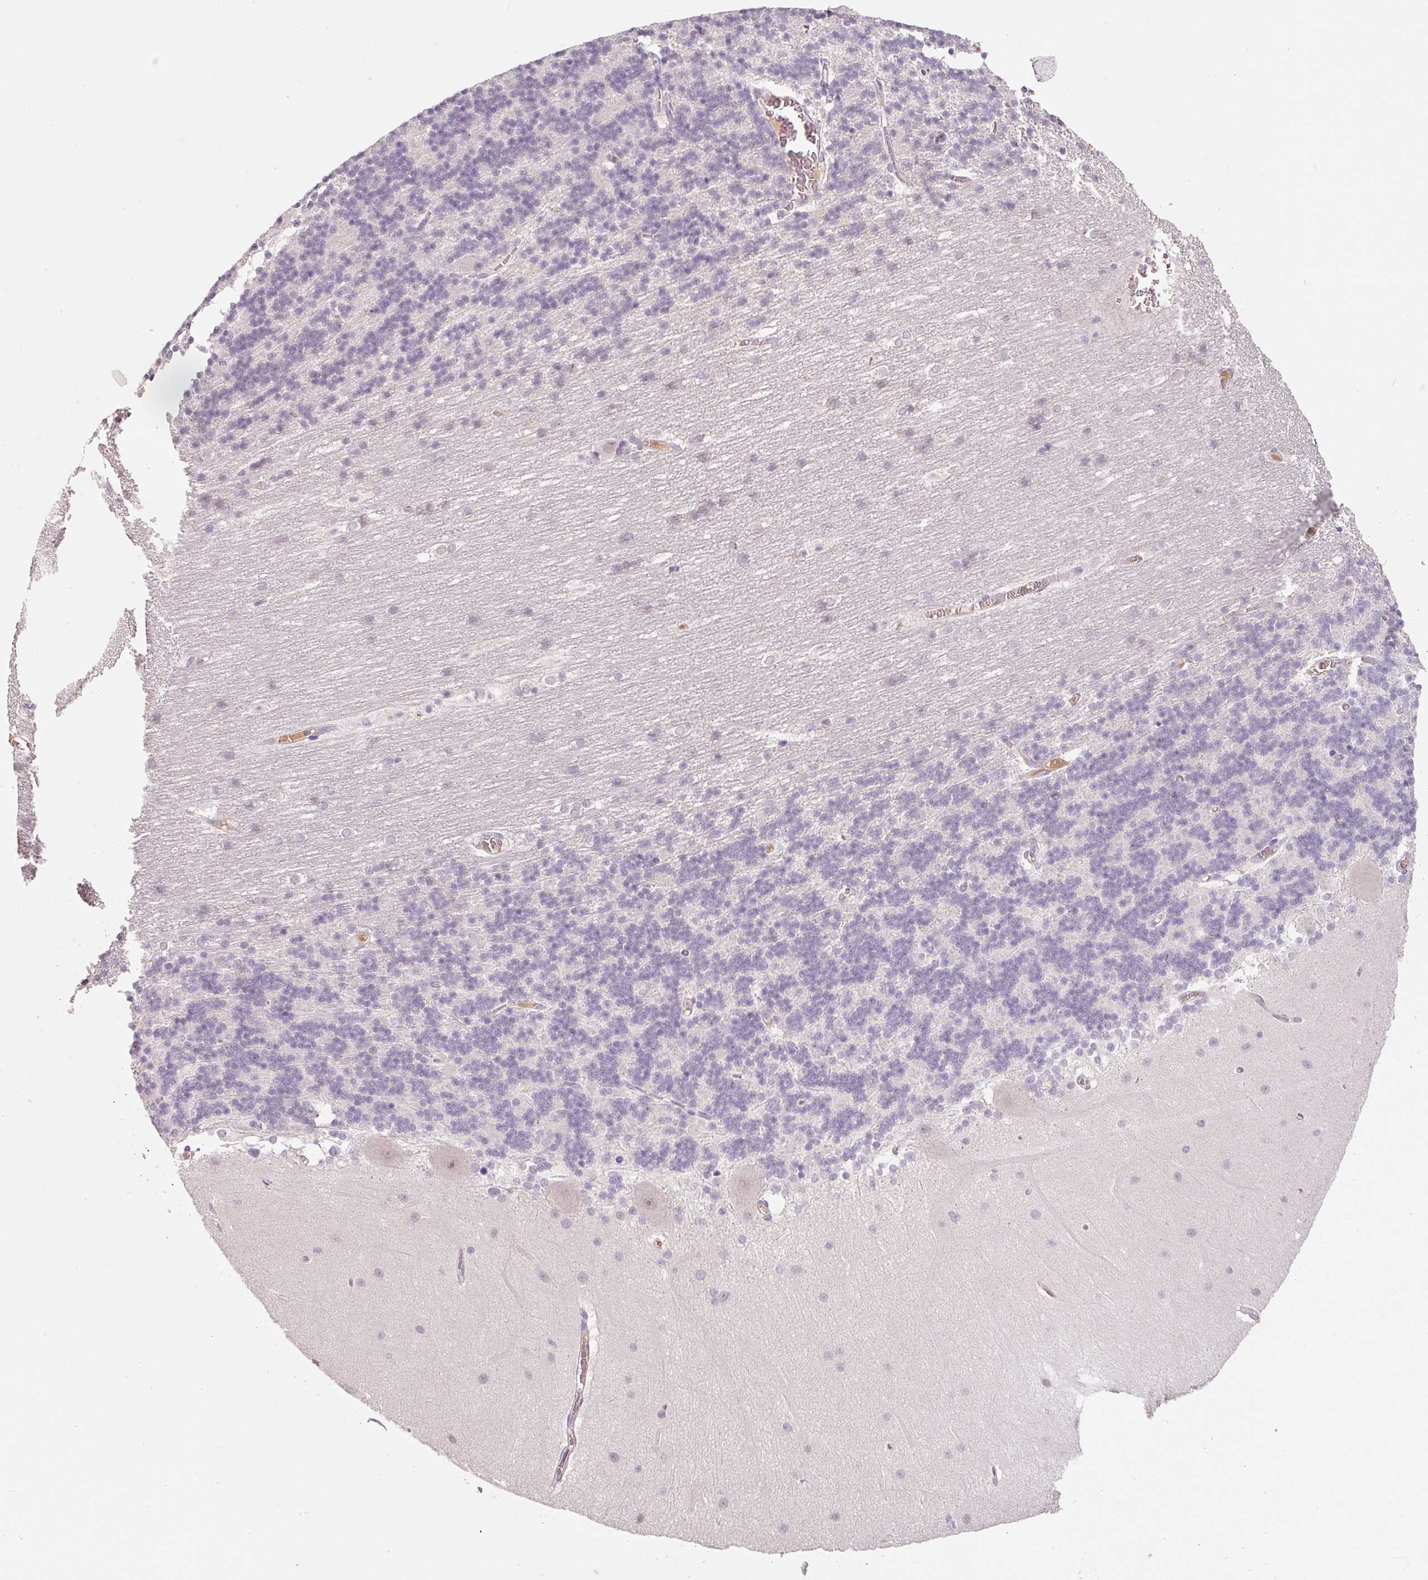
{"staining": {"intensity": "negative", "quantity": "none", "location": "none"}, "tissue": "cerebellum", "cell_type": "Cells in granular layer", "image_type": "normal", "snomed": [{"axis": "morphology", "description": "Normal tissue, NOS"}, {"axis": "topography", "description": "Cerebellum"}], "caption": "A high-resolution image shows IHC staining of unremarkable cerebellum, which demonstrates no significant staining in cells in granular layer. Brightfield microscopy of IHC stained with DAB (brown) and hematoxylin (blue), captured at high magnification.", "gene": "TMEM37", "patient": {"sex": "female", "age": 54}}